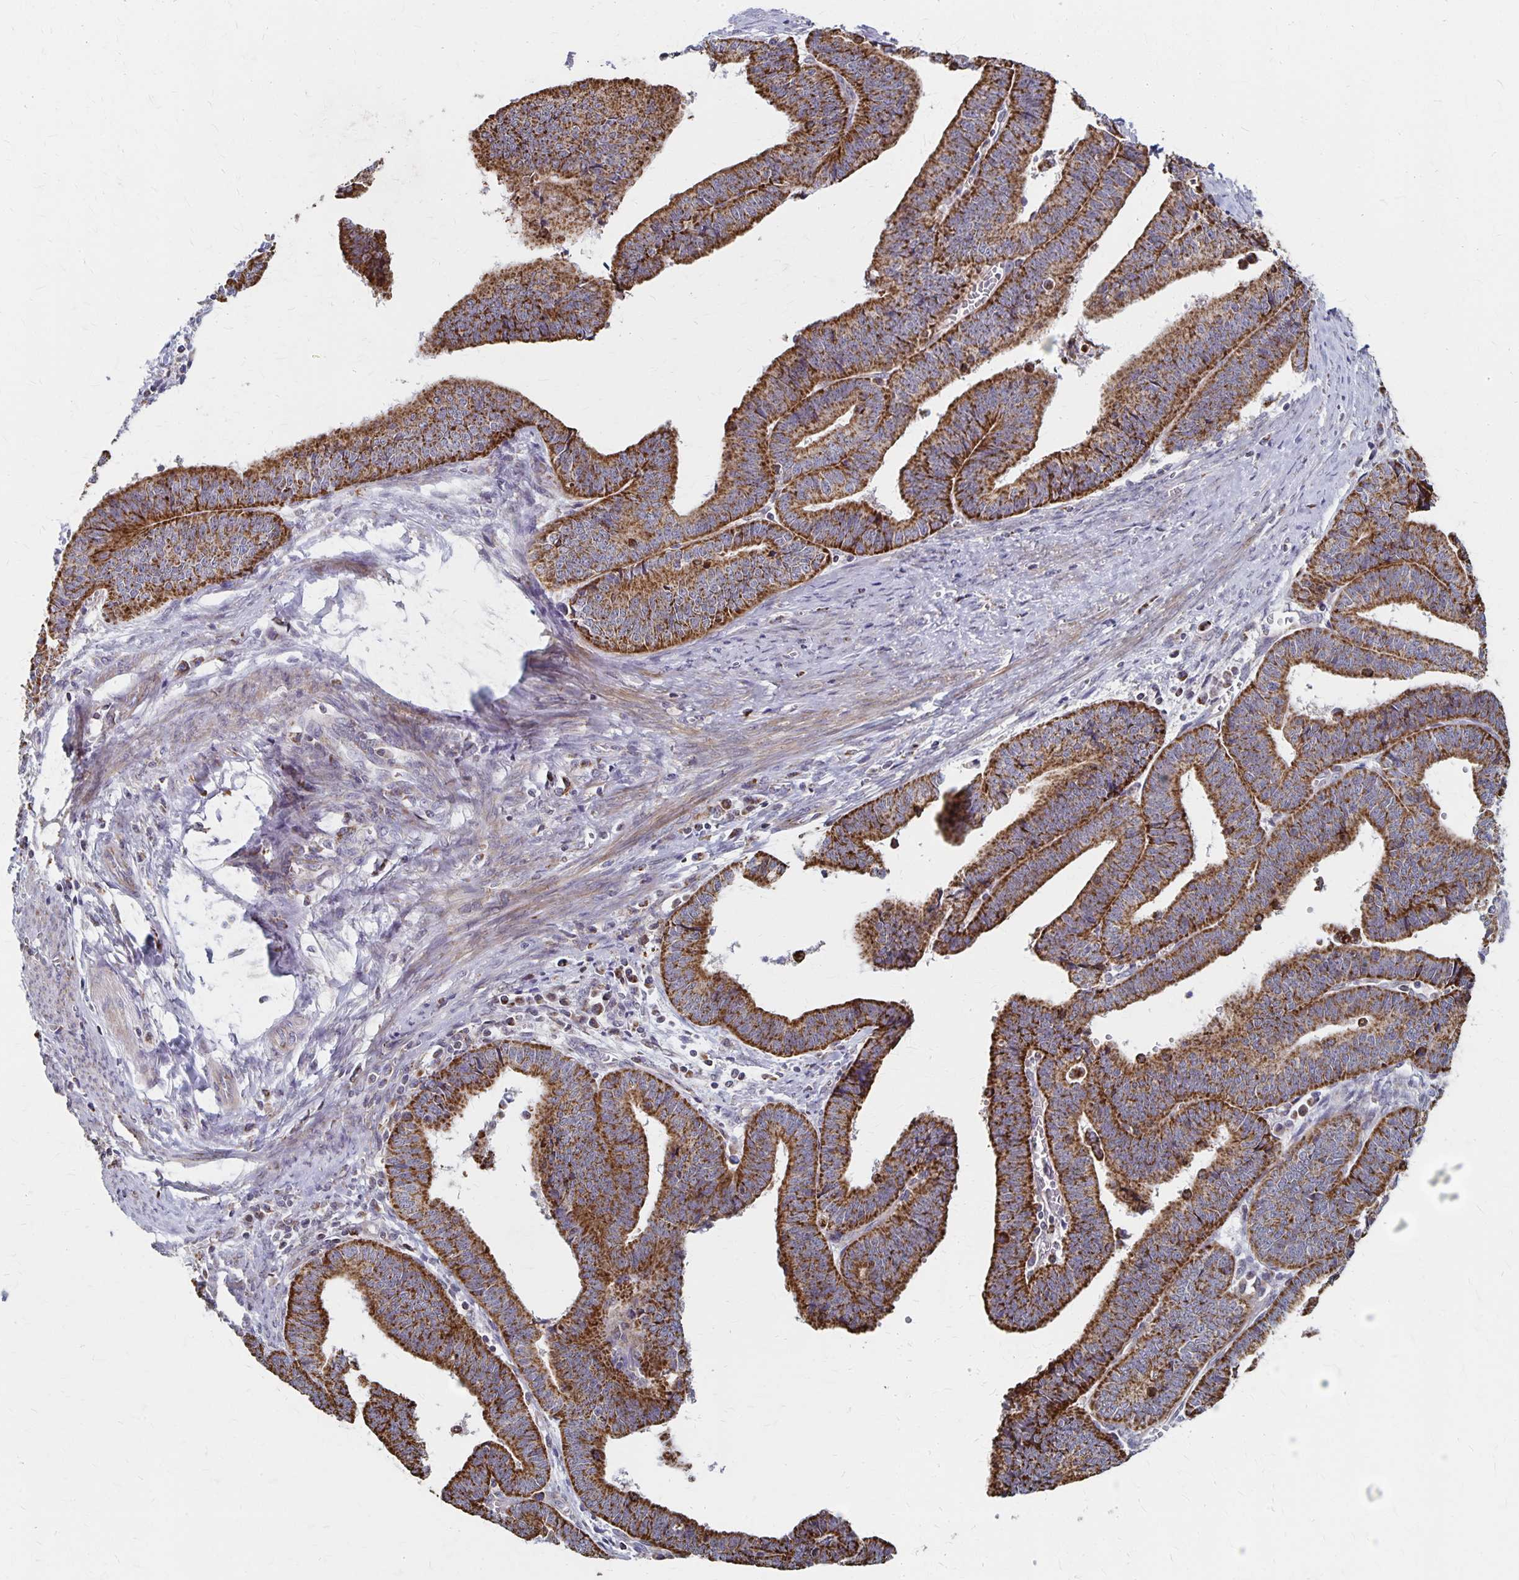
{"staining": {"intensity": "strong", "quantity": ">75%", "location": "cytoplasmic/membranous"}, "tissue": "endometrial cancer", "cell_type": "Tumor cells", "image_type": "cancer", "snomed": [{"axis": "morphology", "description": "Adenocarcinoma, NOS"}, {"axis": "topography", "description": "Endometrium"}], "caption": "Endometrial cancer (adenocarcinoma) stained with DAB immunohistochemistry (IHC) shows high levels of strong cytoplasmic/membranous expression in approximately >75% of tumor cells. (Stains: DAB (3,3'-diaminobenzidine) in brown, nuclei in blue, Microscopy: brightfield microscopy at high magnification).", "gene": "DYRK4", "patient": {"sex": "female", "age": 65}}